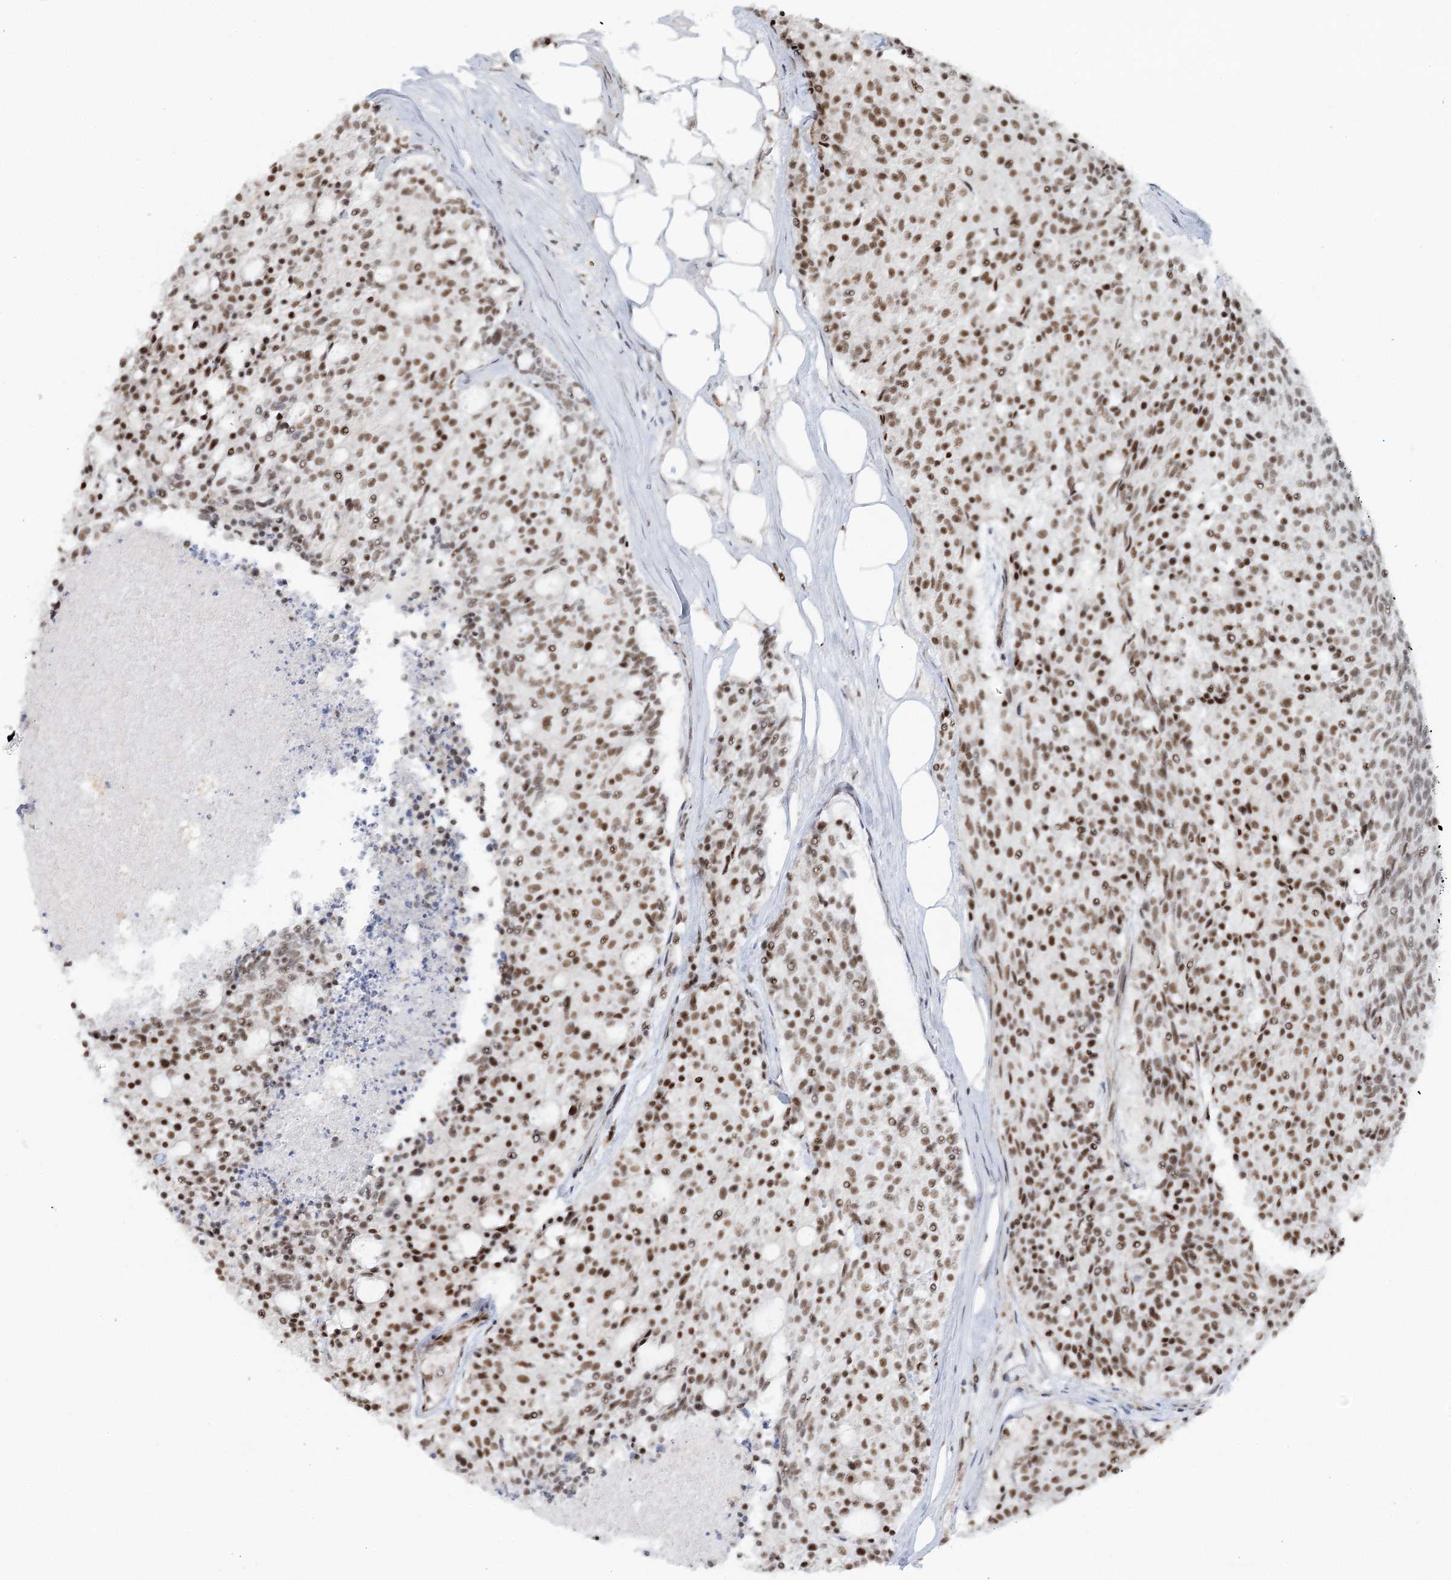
{"staining": {"intensity": "strong", "quantity": ">75%", "location": "nuclear"}, "tissue": "carcinoid", "cell_type": "Tumor cells", "image_type": "cancer", "snomed": [{"axis": "morphology", "description": "Carcinoid, malignant, NOS"}, {"axis": "topography", "description": "Pancreas"}], "caption": "There is high levels of strong nuclear positivity in tumor cells of malignant carcinoid, as demonstrated by immunohistochemical staining (brown color).", "gene": "U2SURP", "patient": {"sex": "female", "age": 54}}